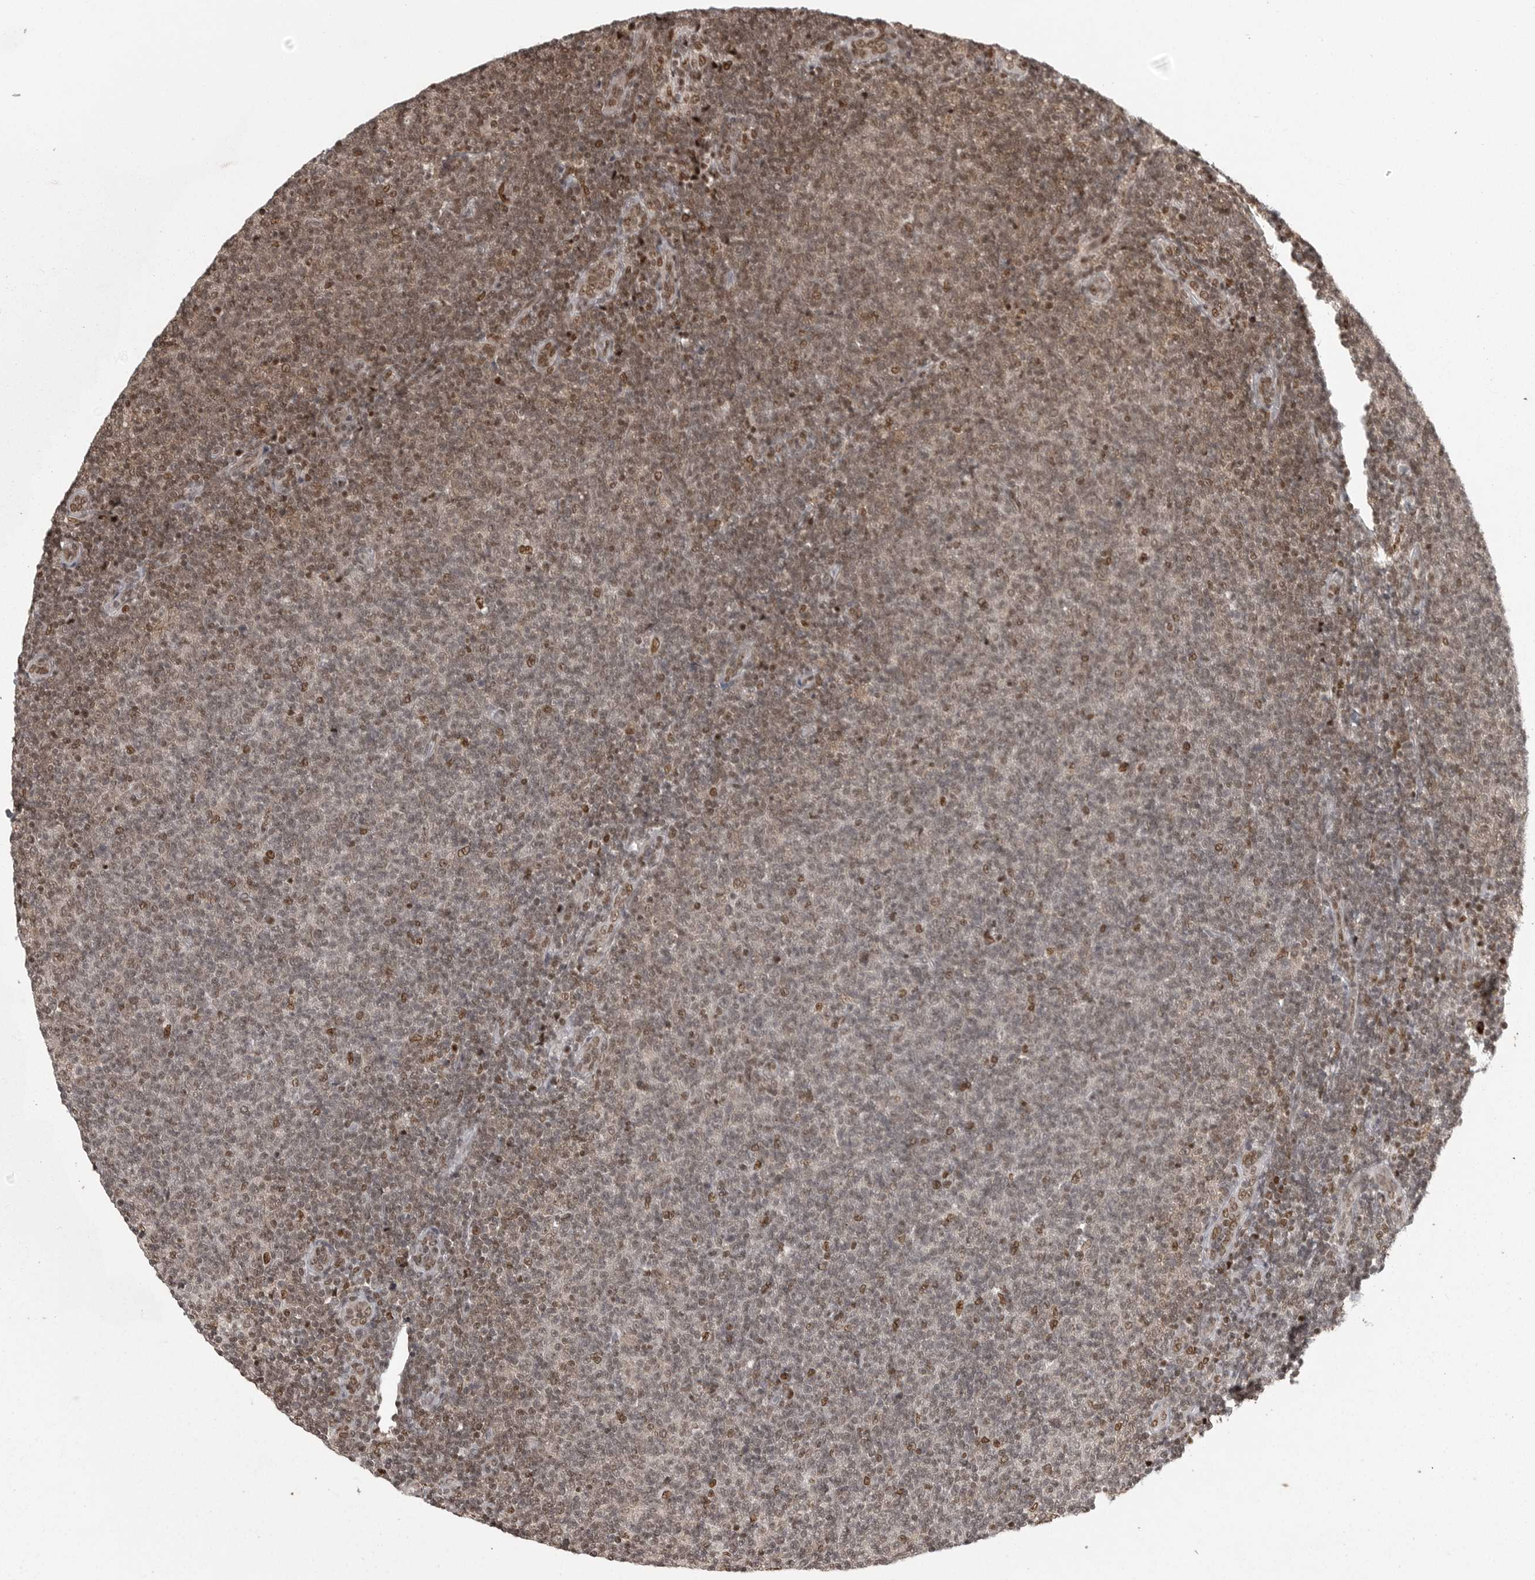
{"staining": {"intensity": "moderate", "quantity": ">75%", "location": "nuclear"}, "tissue": "lymphoma", "cell_type": "Tumor cells", "image_type": "cancer", "snomed": [{"axis": "morphology", "description": "Malignant lymphoma, non-Hodgkin's type, Low grade"}, {"axis": "topography", "description": "Lymph node"}], "caption": "Low-grade malignant lymphoma, non-Hodgkin's type stained for a protein exhibits moderate nuclear positivity in tumor cells.", "gene": "YAF2", "patient": {"sex": "male", "age": 66}}